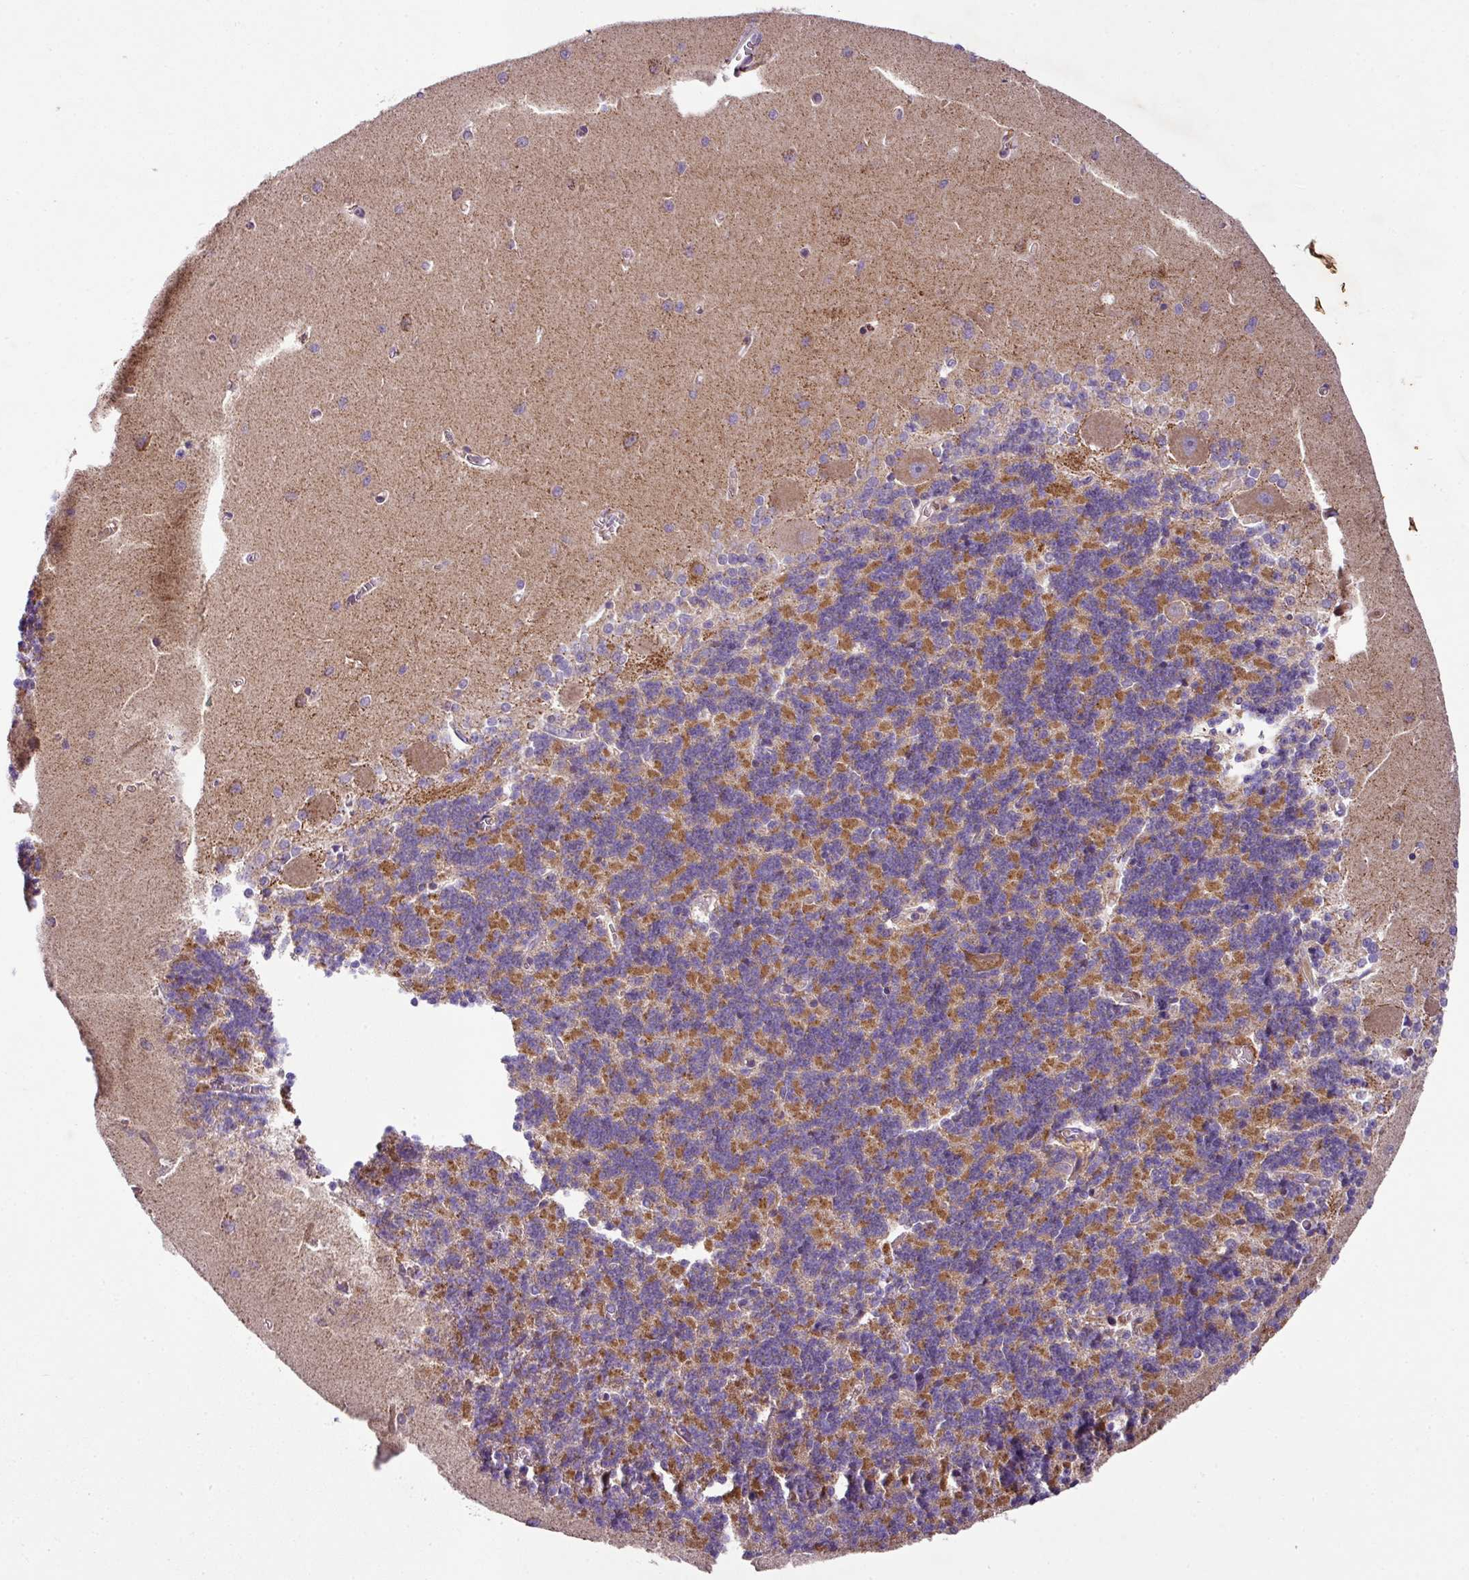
{"staining": {"intensity": "strong", "quantity": "25%-75%", "location": "cytoplasmic/membranous"}, "tissue": "cerebellum", "cell_type": "Cells in granular layer", "image_type": "normal", "snomed": [{"axis": "morphology", "description": "Normal tissue, NOS"}, {"axis": "topography", "description": "Cerebellum"}], "caption": "Immunohistochemical staining of unremarkable cerebellum exhibits high levels of strong cytoplasmic/membranous expression in approximately 25%-75% of cells in granular layer. The protein is stained brown, and the nuclei are stained in blue (DAB IHC with brightfield microscopy, high magnification).", "gene": "ZNF513", "patient": {"sex": "male", "age": 37}}